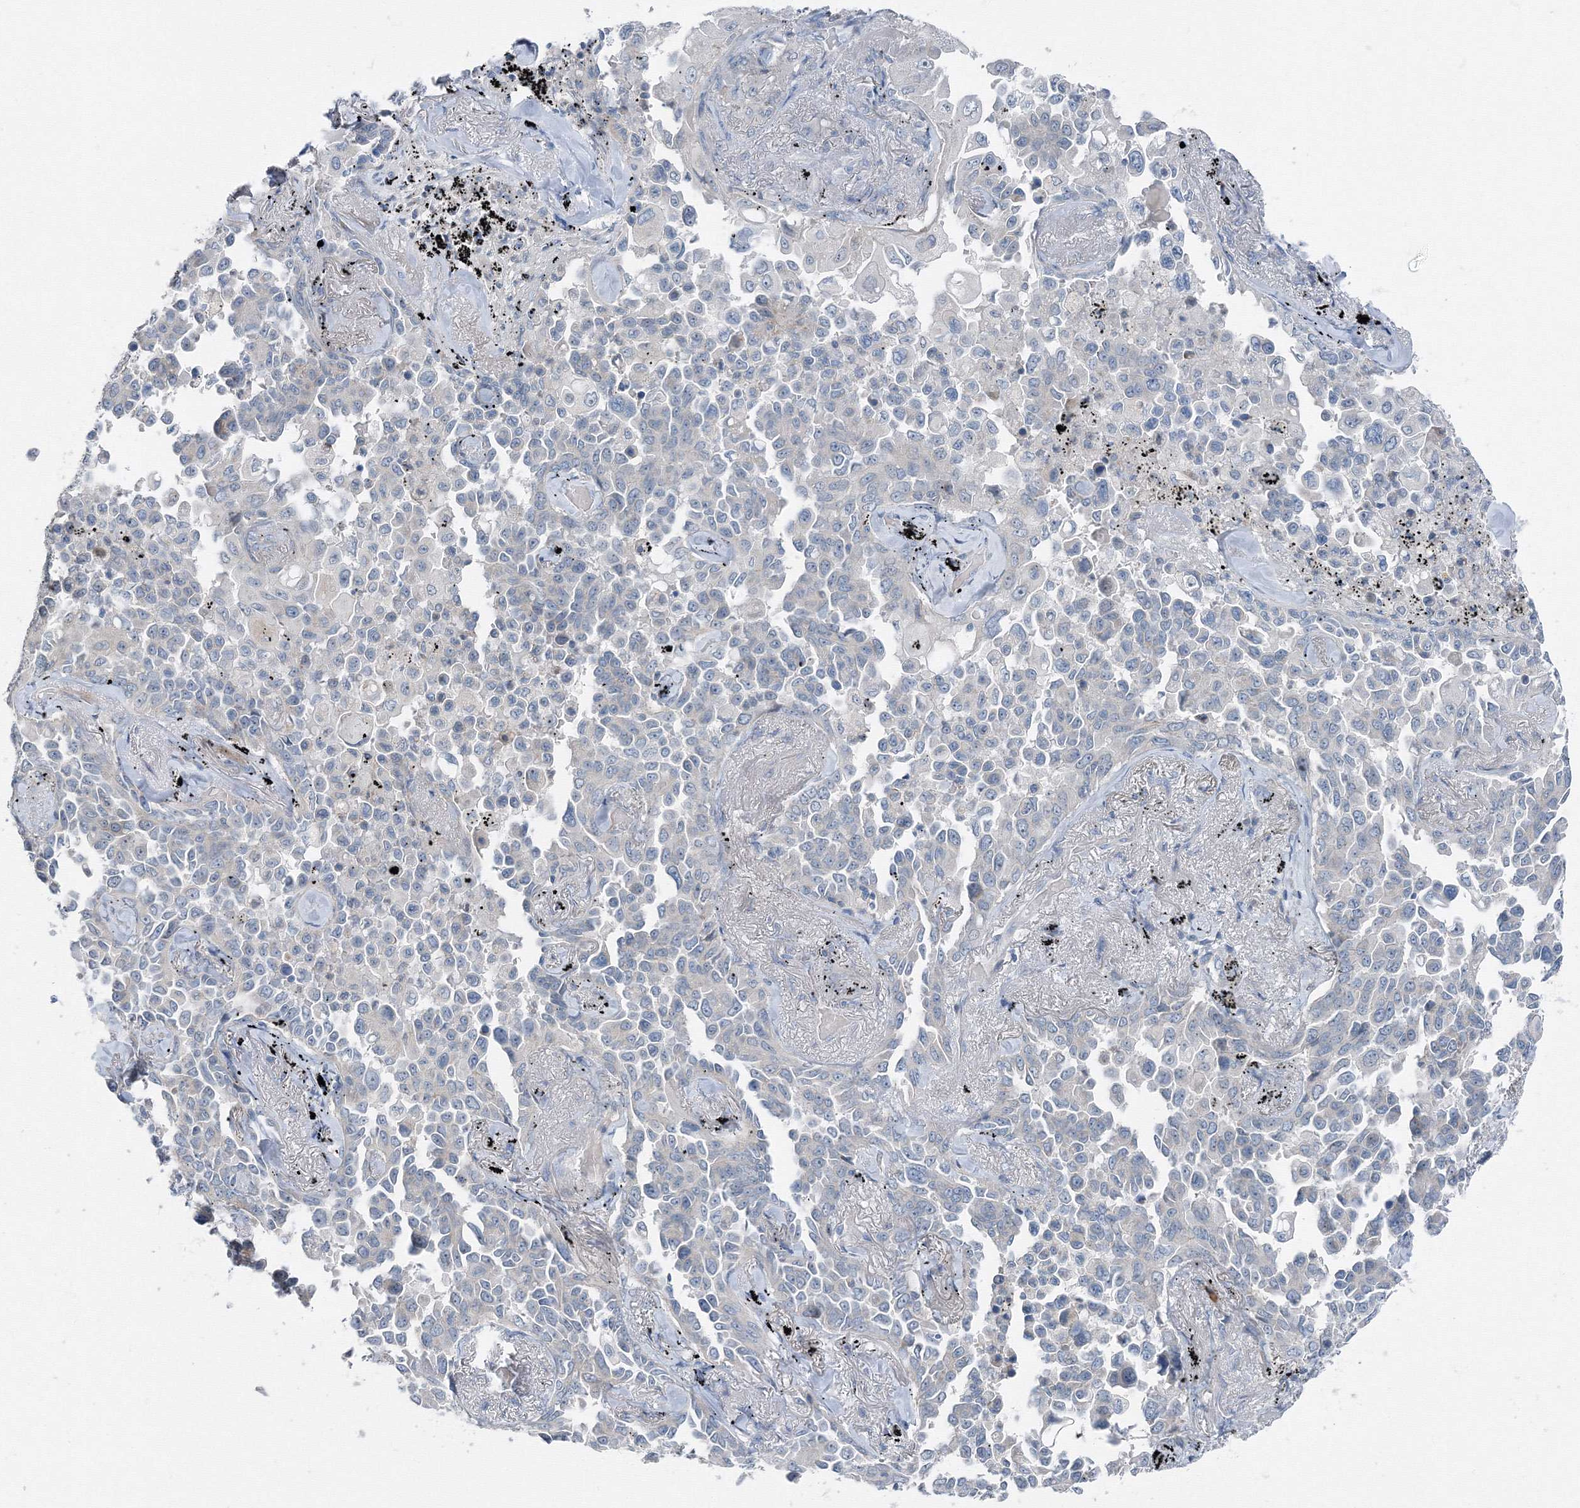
{"staining": {"intensity": "negative", "quantity": "none", "location": "none"}, "tissue": "lung cancer", "cell_type": "Tumor cells", "image_type": "cancer", "snomed": [{"axis": "morphology", "description": "Adenocarcinoma, NOS"}, {"axis": "topography", "description": "Lung"}], "caption": "Immunohistochemical staining of human lung cancer displays no significant positivity in tumor cells.", "gene": "AASDH", "patient": {"sex": "female", "age": 67}}